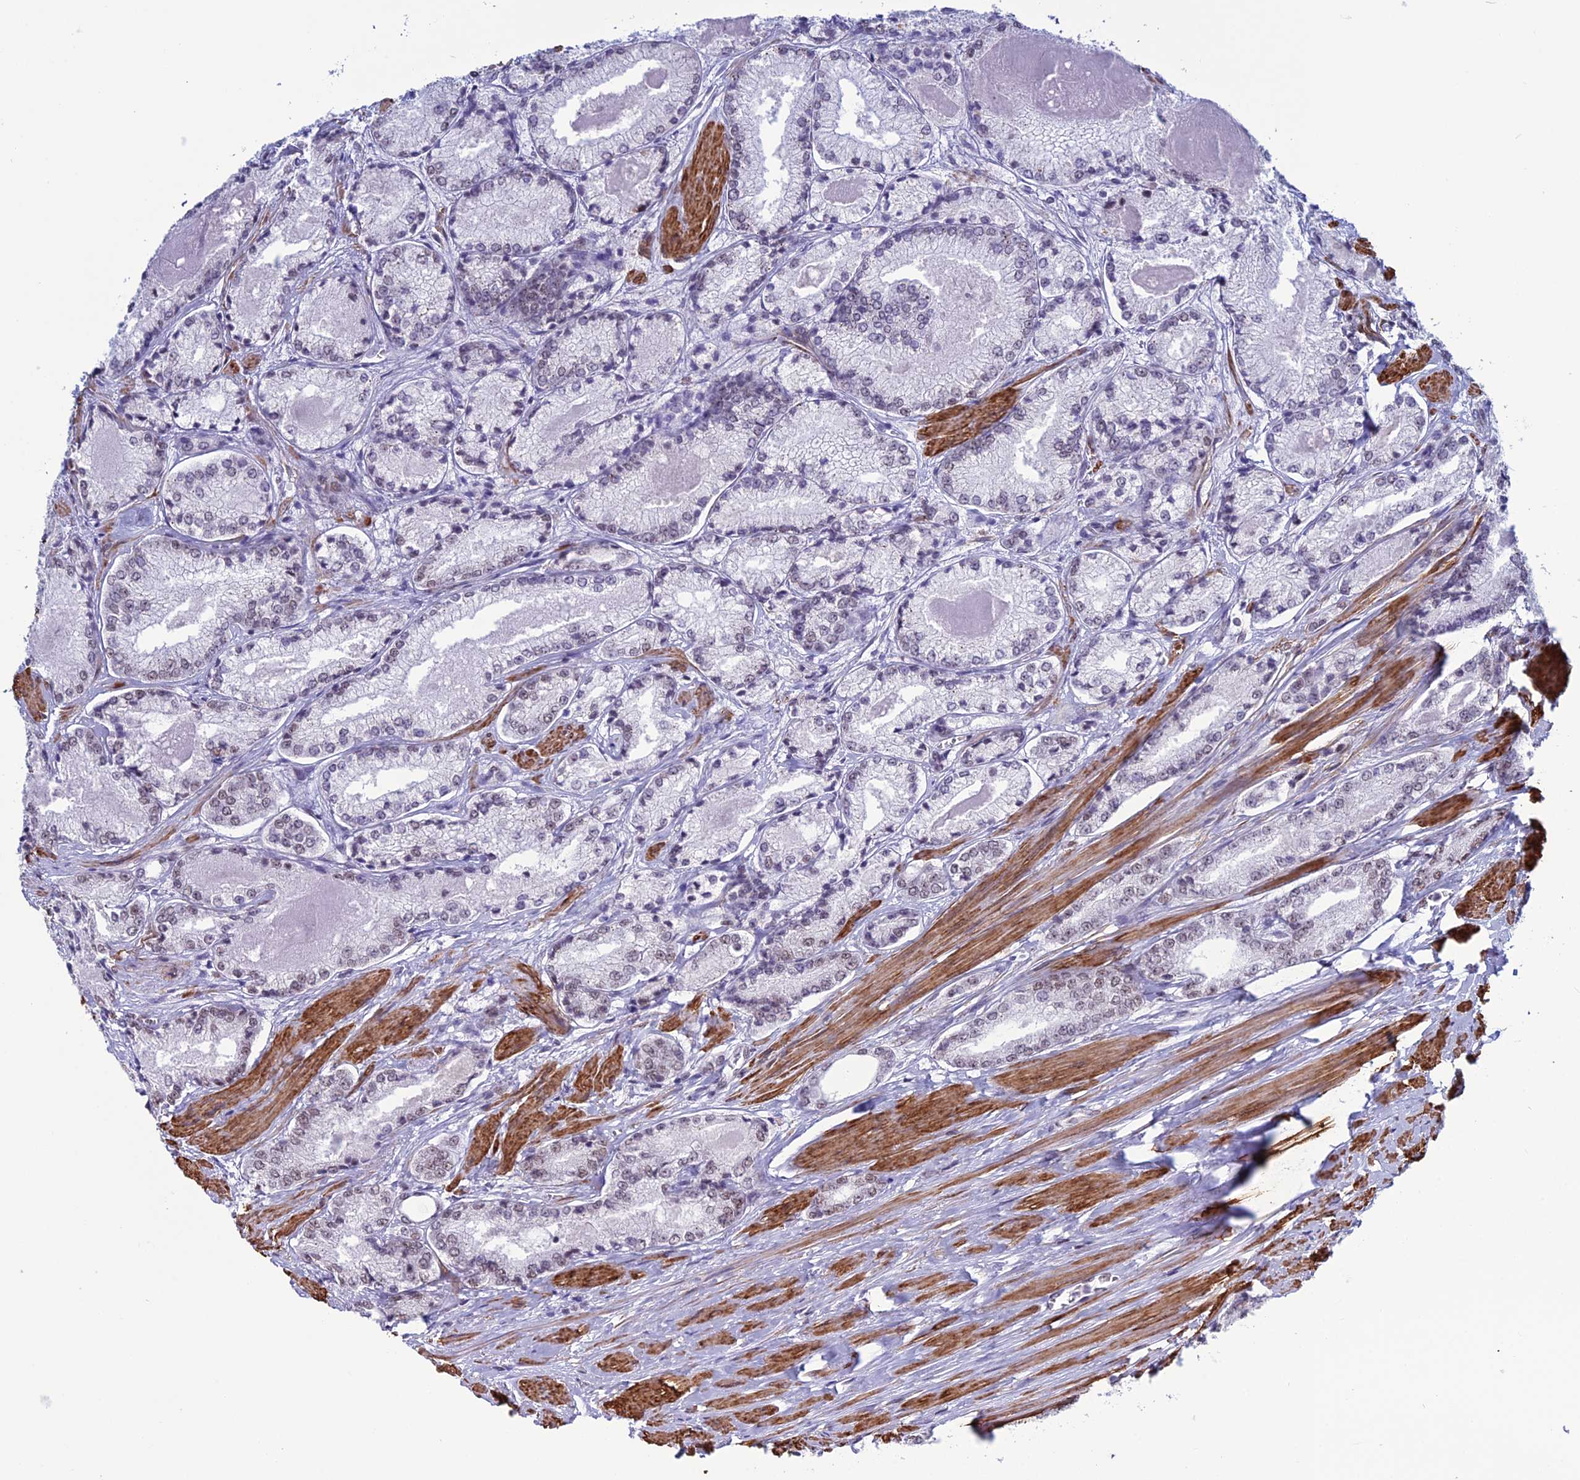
{"staining": {"intensity": "weak", "quantity": "<25%", "location": "nuclear"}, "tissue": "prostate cancer", "cell_type": "Tumor cells", "image_type": "cancer", "snomed": [{"axis": "morphology", "description": "Adenocarcinoma, Low grade"}, {"axis": "topography", "description": "Prostate"}], "caption": "There is no significant positivity in tumor cells of adenocarcinoma (low-grade) (prostate).", "gene": "U2AF1", "patient": {"sex": "male", "age": 68}}